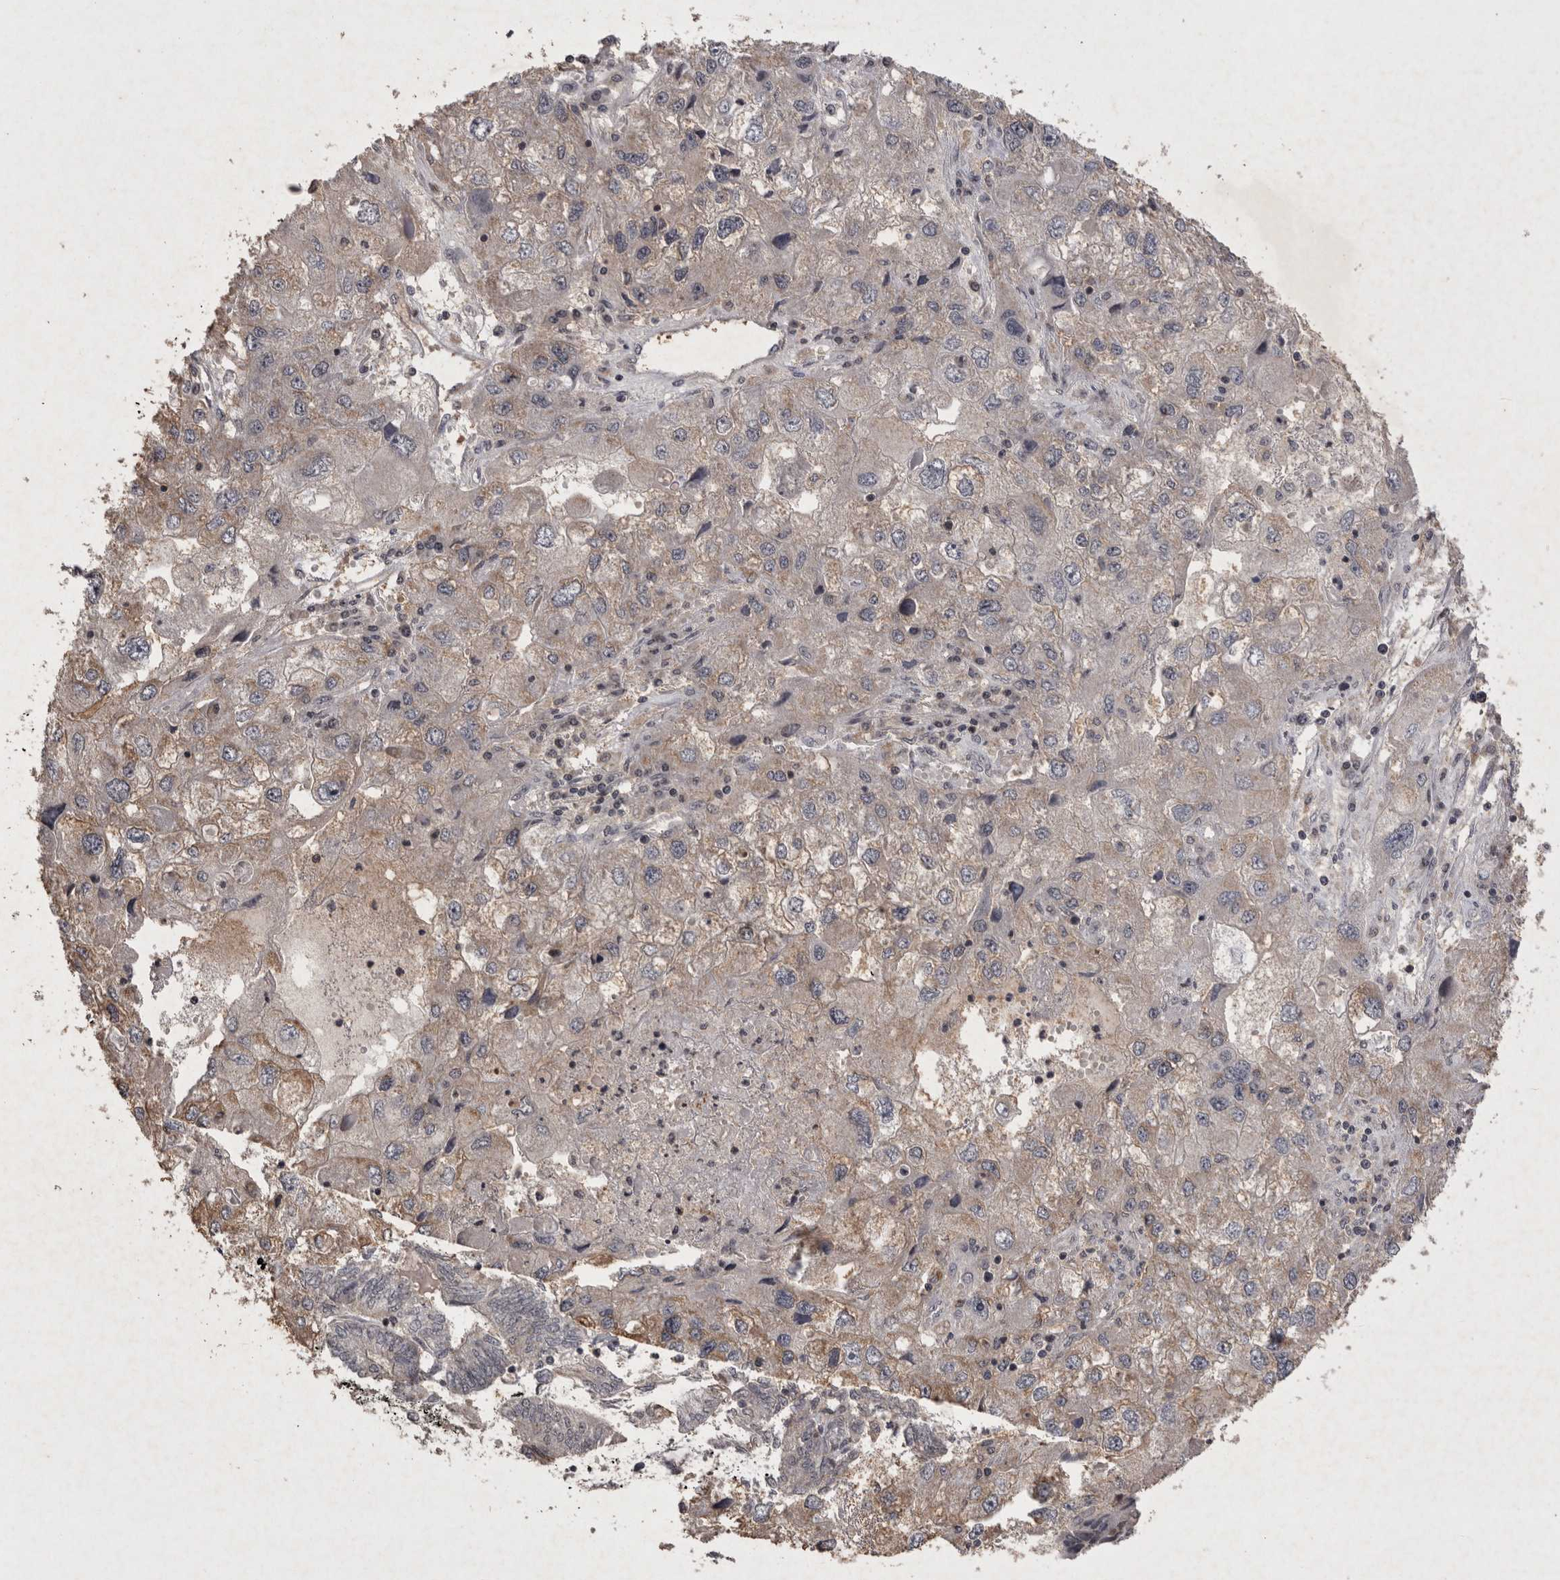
{"staining": {"intensity": "weak", "quantity": "25%-75%", "location": "cytoplasmic/membranous"}, "tissue": "endometrial cancer", "cell_type": "Tumor cells", "image_type": "cancer", "snomed": [{"axis": "morphology", "description": "Adenocarcinoma, NOS"}, {"axis": "topography", "description": "Uterus"}], "caption": "Protein staining exhibits weak cytoplasmic/membranous positivity in about 25%-75% of tumor cells in adenocarcinoma (endometrial). (DAB IHC with brightfield microscopy, high magnification).", "gene": "APLNR", "patient": {"sex": "female", "age": 77}}